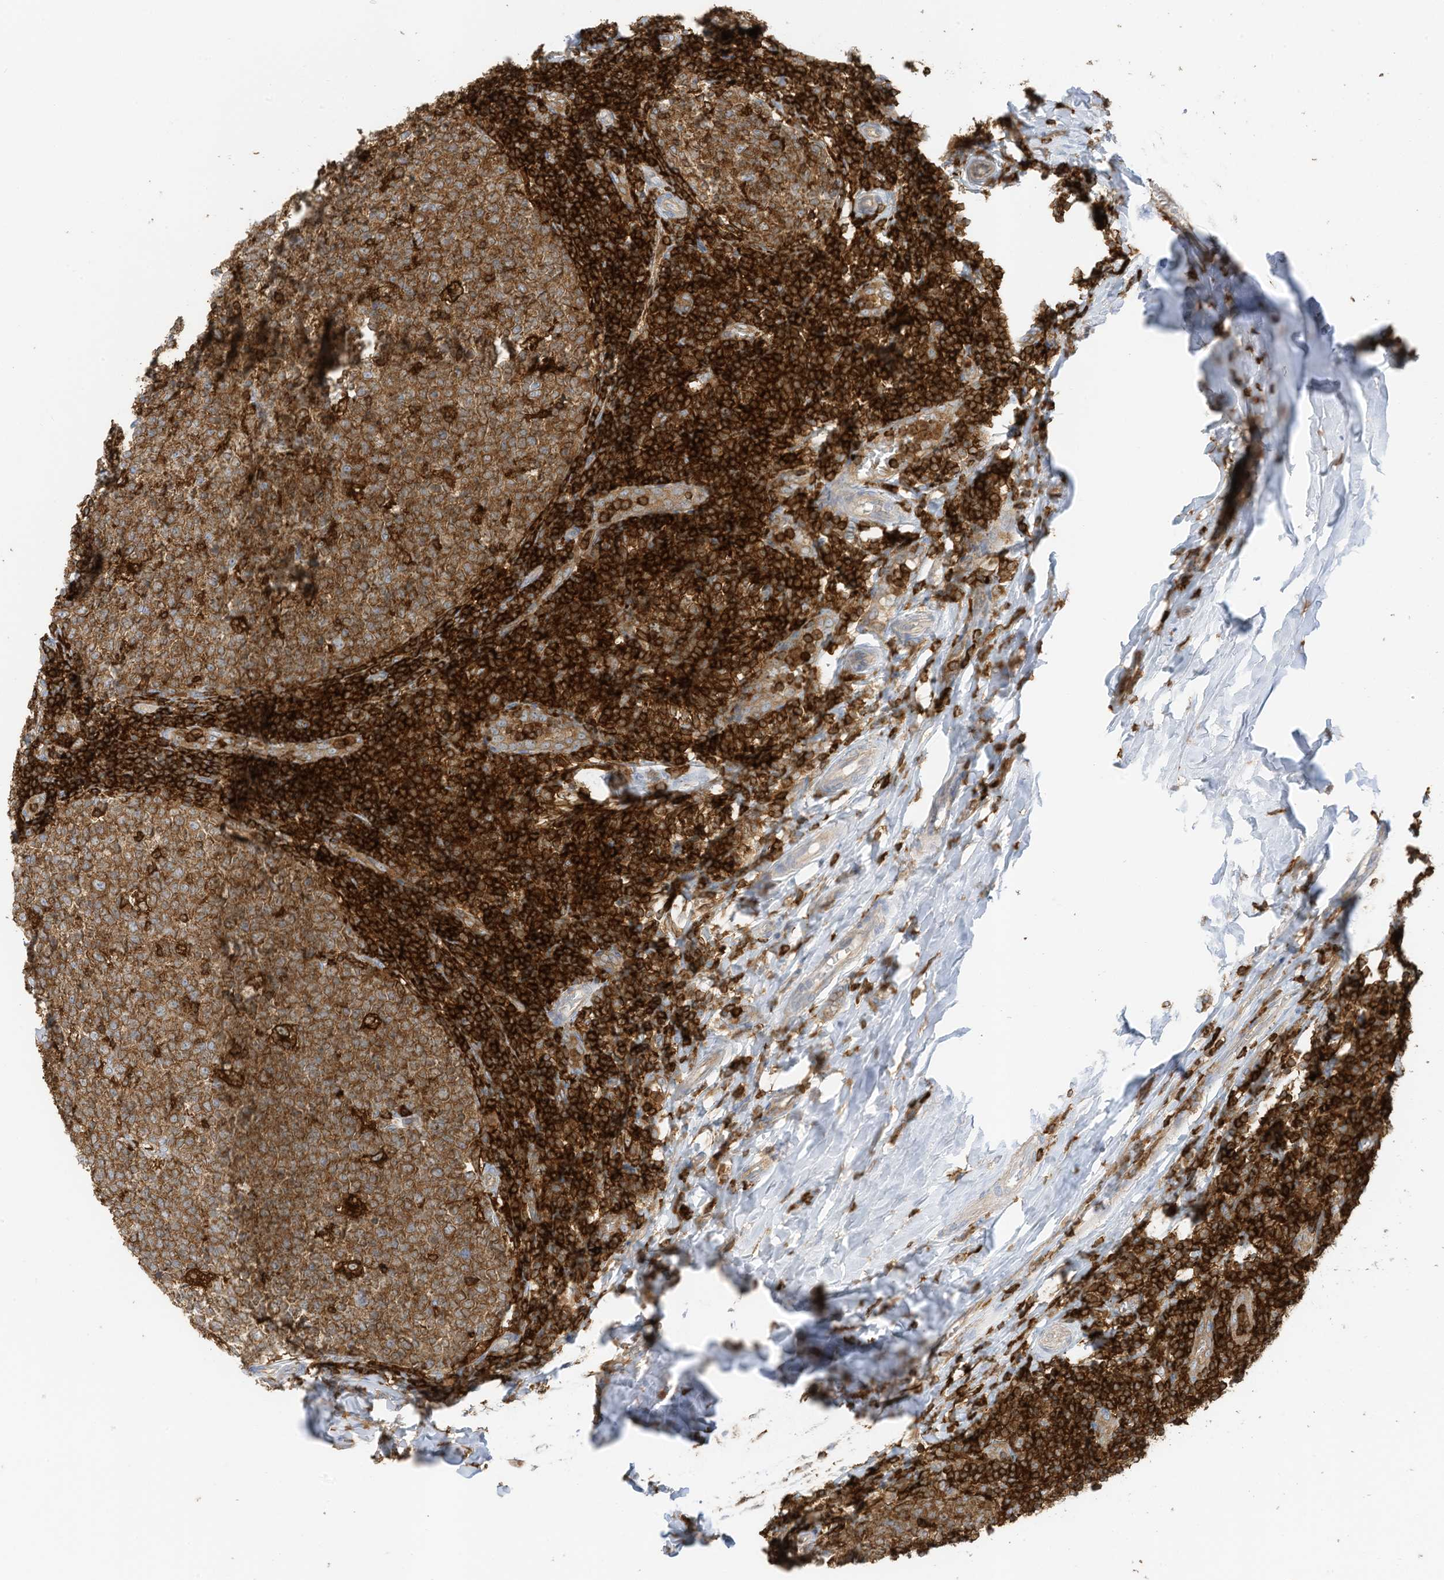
{"staining": {"intensity": "moderate", "quantity": ">75%", "location": "cytoplasmic/membranous"}, "tissue": "tonsil", "cell_type": "Germinal center cells", "image_type": "normal", "snomed": [{"axis": "morphology", "description": "Normal tissue, NOS"}, {"axis": "topography", "description": "Tonsil"}], "caption": "Immunohistochemistry of normal tonsil displays medium levels of moderate cytoplasmic/membranous positivity in about >75% of germinal center cells.", "gene": "ARHGAP25", "patient": {"sex": "female", "age": 19}}